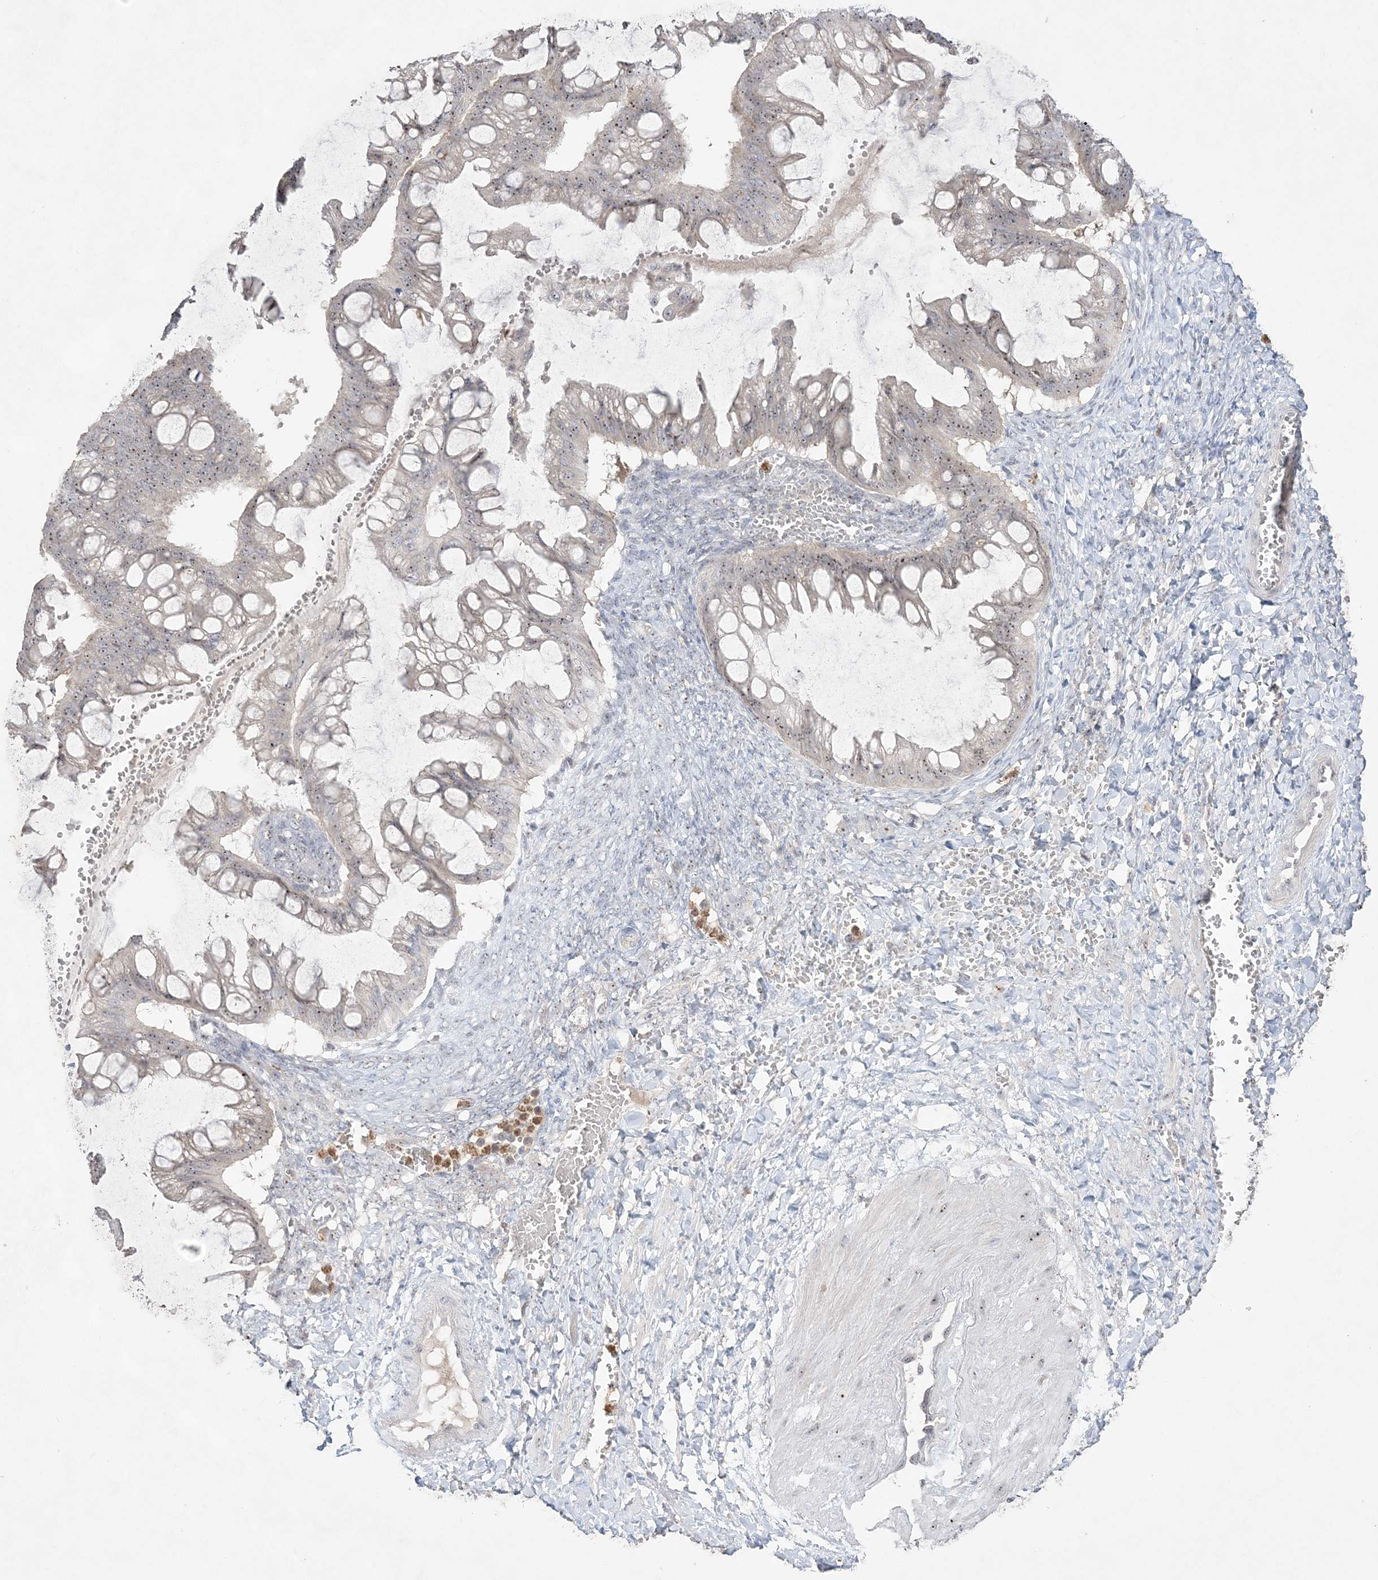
{"staining": {"intensity": "weak", "quantity": "<25%", "location": "nuclear"}, "tissue": "ovarian cancer", "cell_type": "Tumor cells", "image_type": "cancer", "snomed": [{"axis": "morphology", "description": "Cystadenocarcinoma, mucinous, NOS"}, {"axis": "topography", "description": "Ovary"}], "caption": "Human mucinous cystadenocarcinoma (ovarian) stained for a protein using IHC shows no positivity in tumor cells.", "gene": "NOP16", "patient": {"sex": "female", "age": 73}}